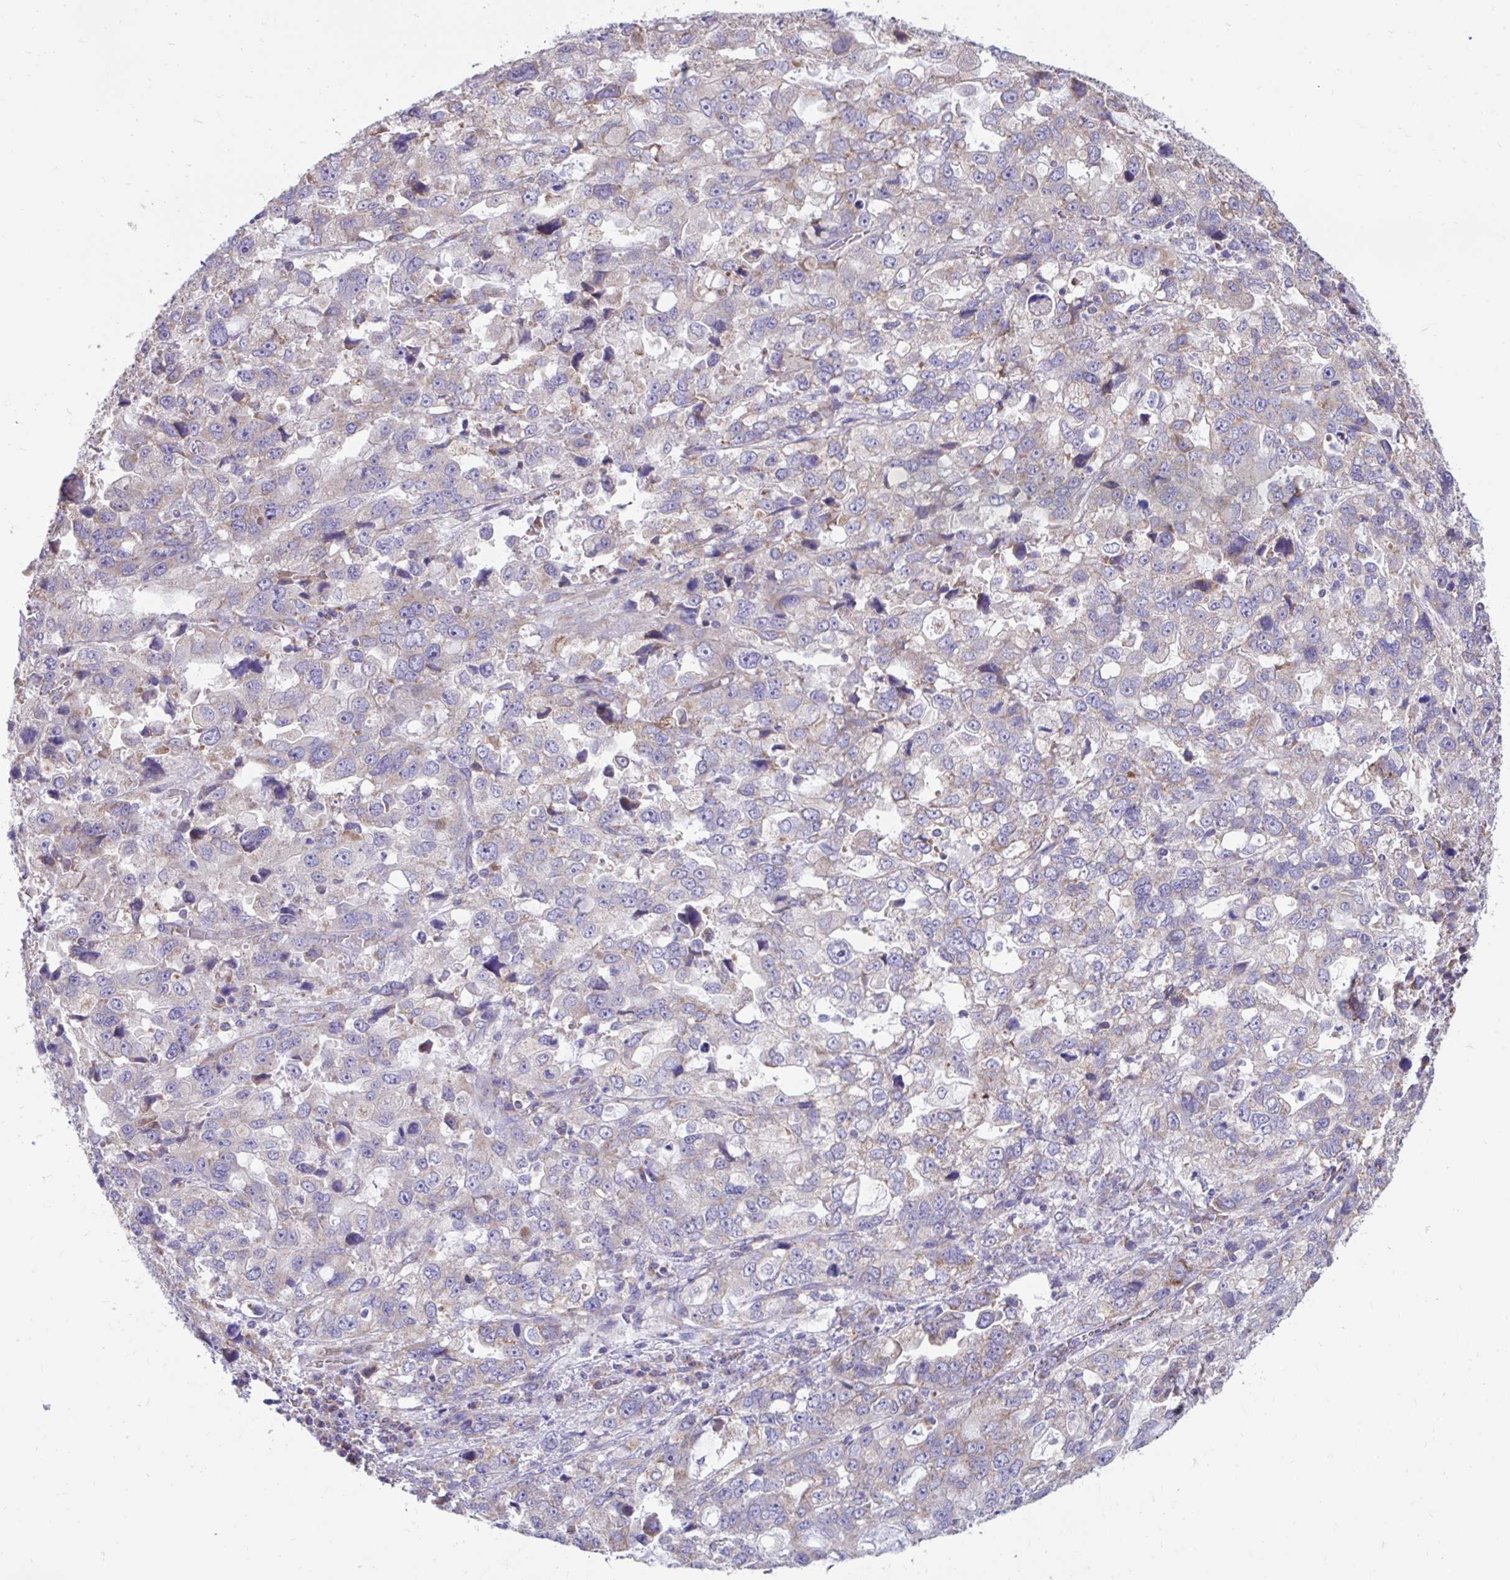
{"staining": {"intensity": "moderate", "quantity": "<25%", "location": "cytoplasmic/membranous"}, "tissue": "stomach cancer", "cell_type": "Tumor cells", "image_type": "cancer", "snomed": [{"axis": "morphology", "description": "Adenocarcinoma, NOS"}, {"axis": "topography", "description": "Stomach, upper"}], "caption": "This is a micrograph of immunohistochemistry staining of stomach cancer (adenocarcinoma), which shows moderate expression in the cytoplasmic/membranous of tumor cells.", "gene": "LINGO4", "patient": {"sex": "female", "age": 81}}